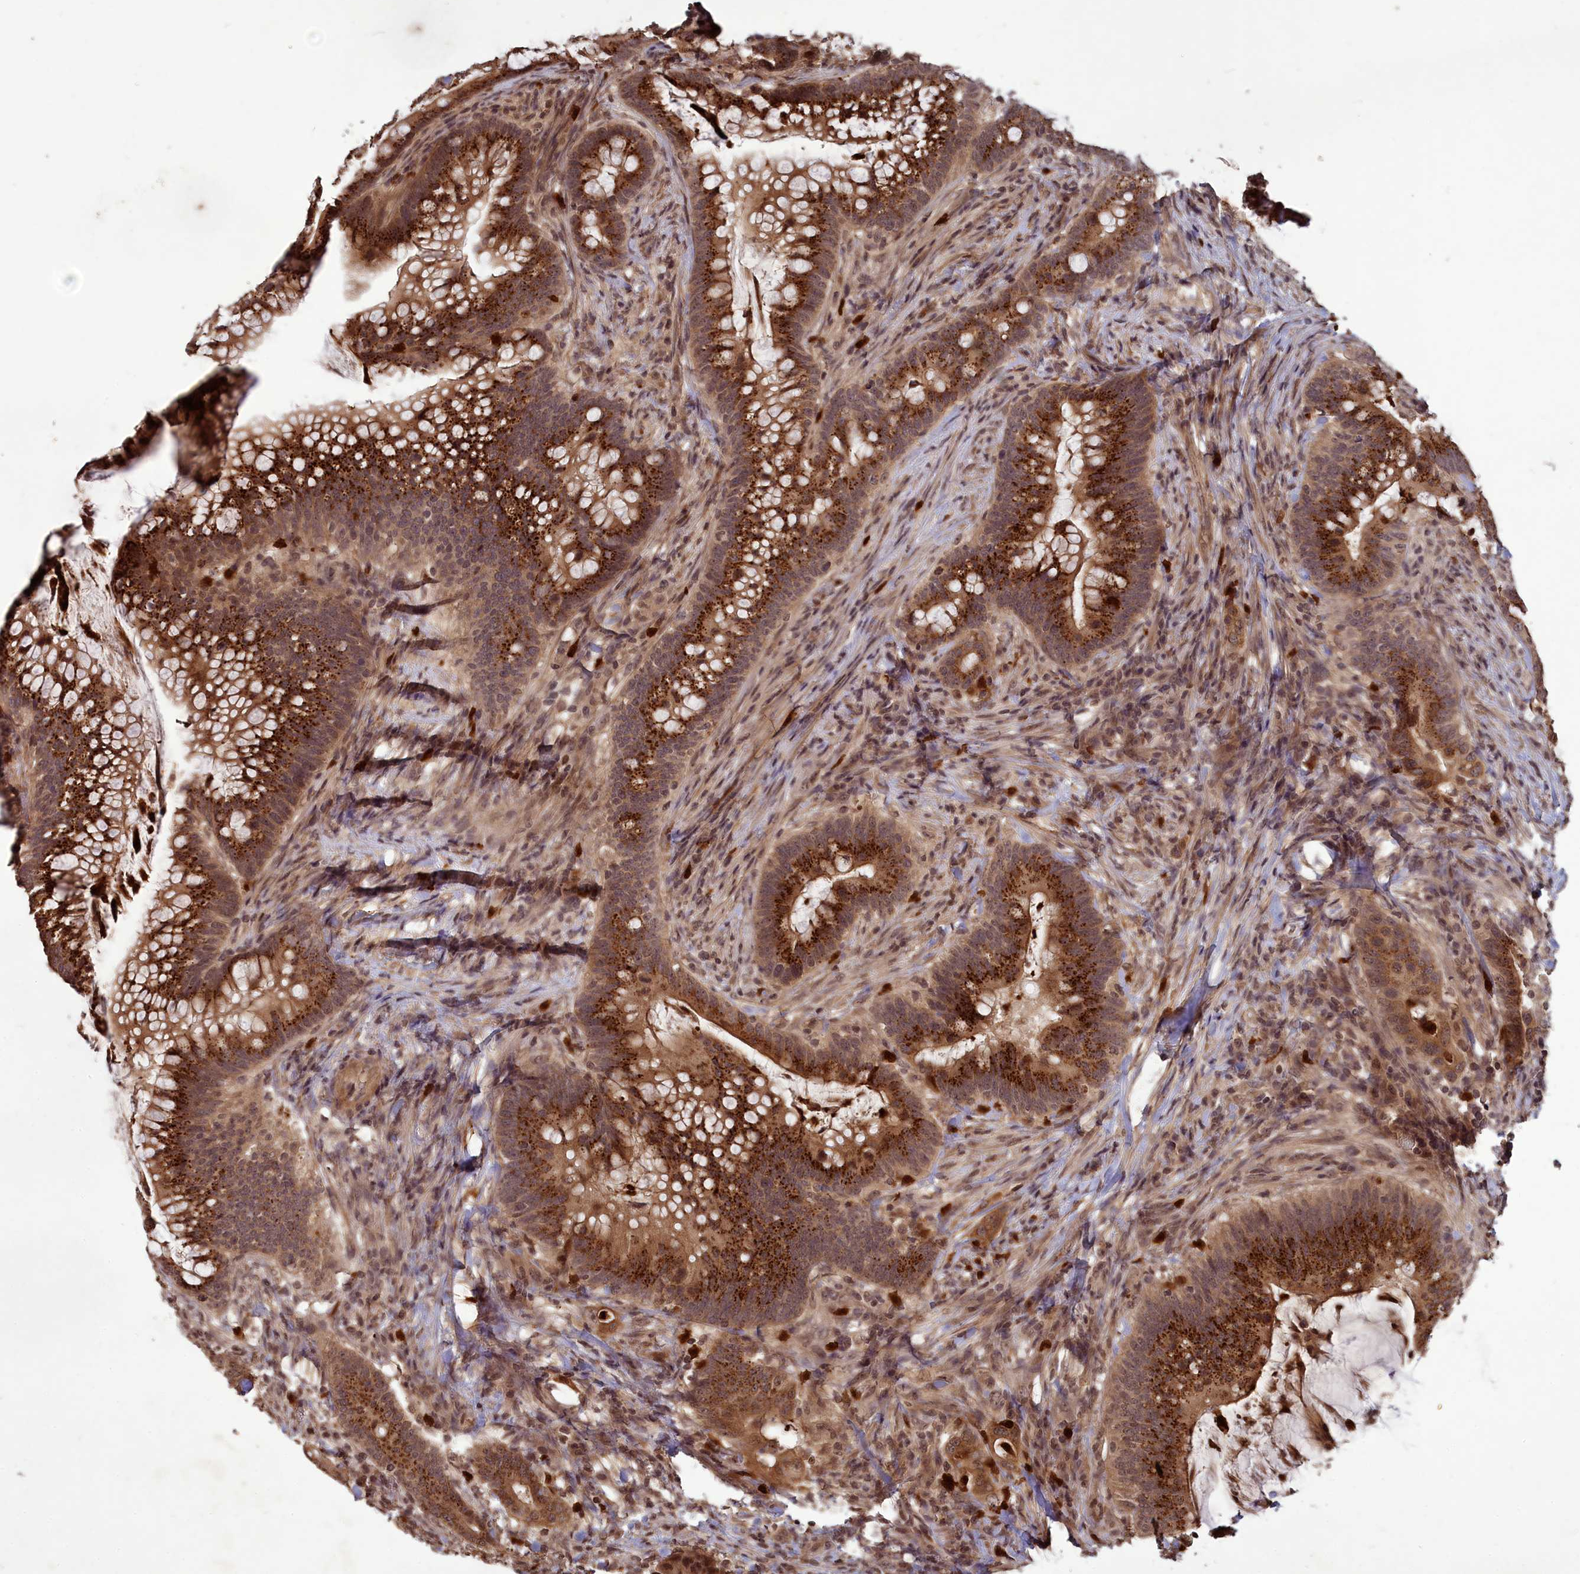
{"staining": {"intensity": "strong", "quantity": ">75%", "location": "cytoplasmic/membranous,nuclear"}, "tissue": "colorectal cancer", "cell_type": "Tumor cells", "image_type": "cancer", "snomed": [{"axis": "morphology", "description": "Adenocarcinoma, NOS"}, {"axis": "topography", "description": "Colon"}], "caption": "Immunohistochemical staining of human adenocarcinoma (colorectal) displays high levels of strong cytoplasmic/membranous and nuclear protein staining in approximately >75% of tumor cells.", "gene": "SRMS", "patient": {"sex": "female", "age": 66}}